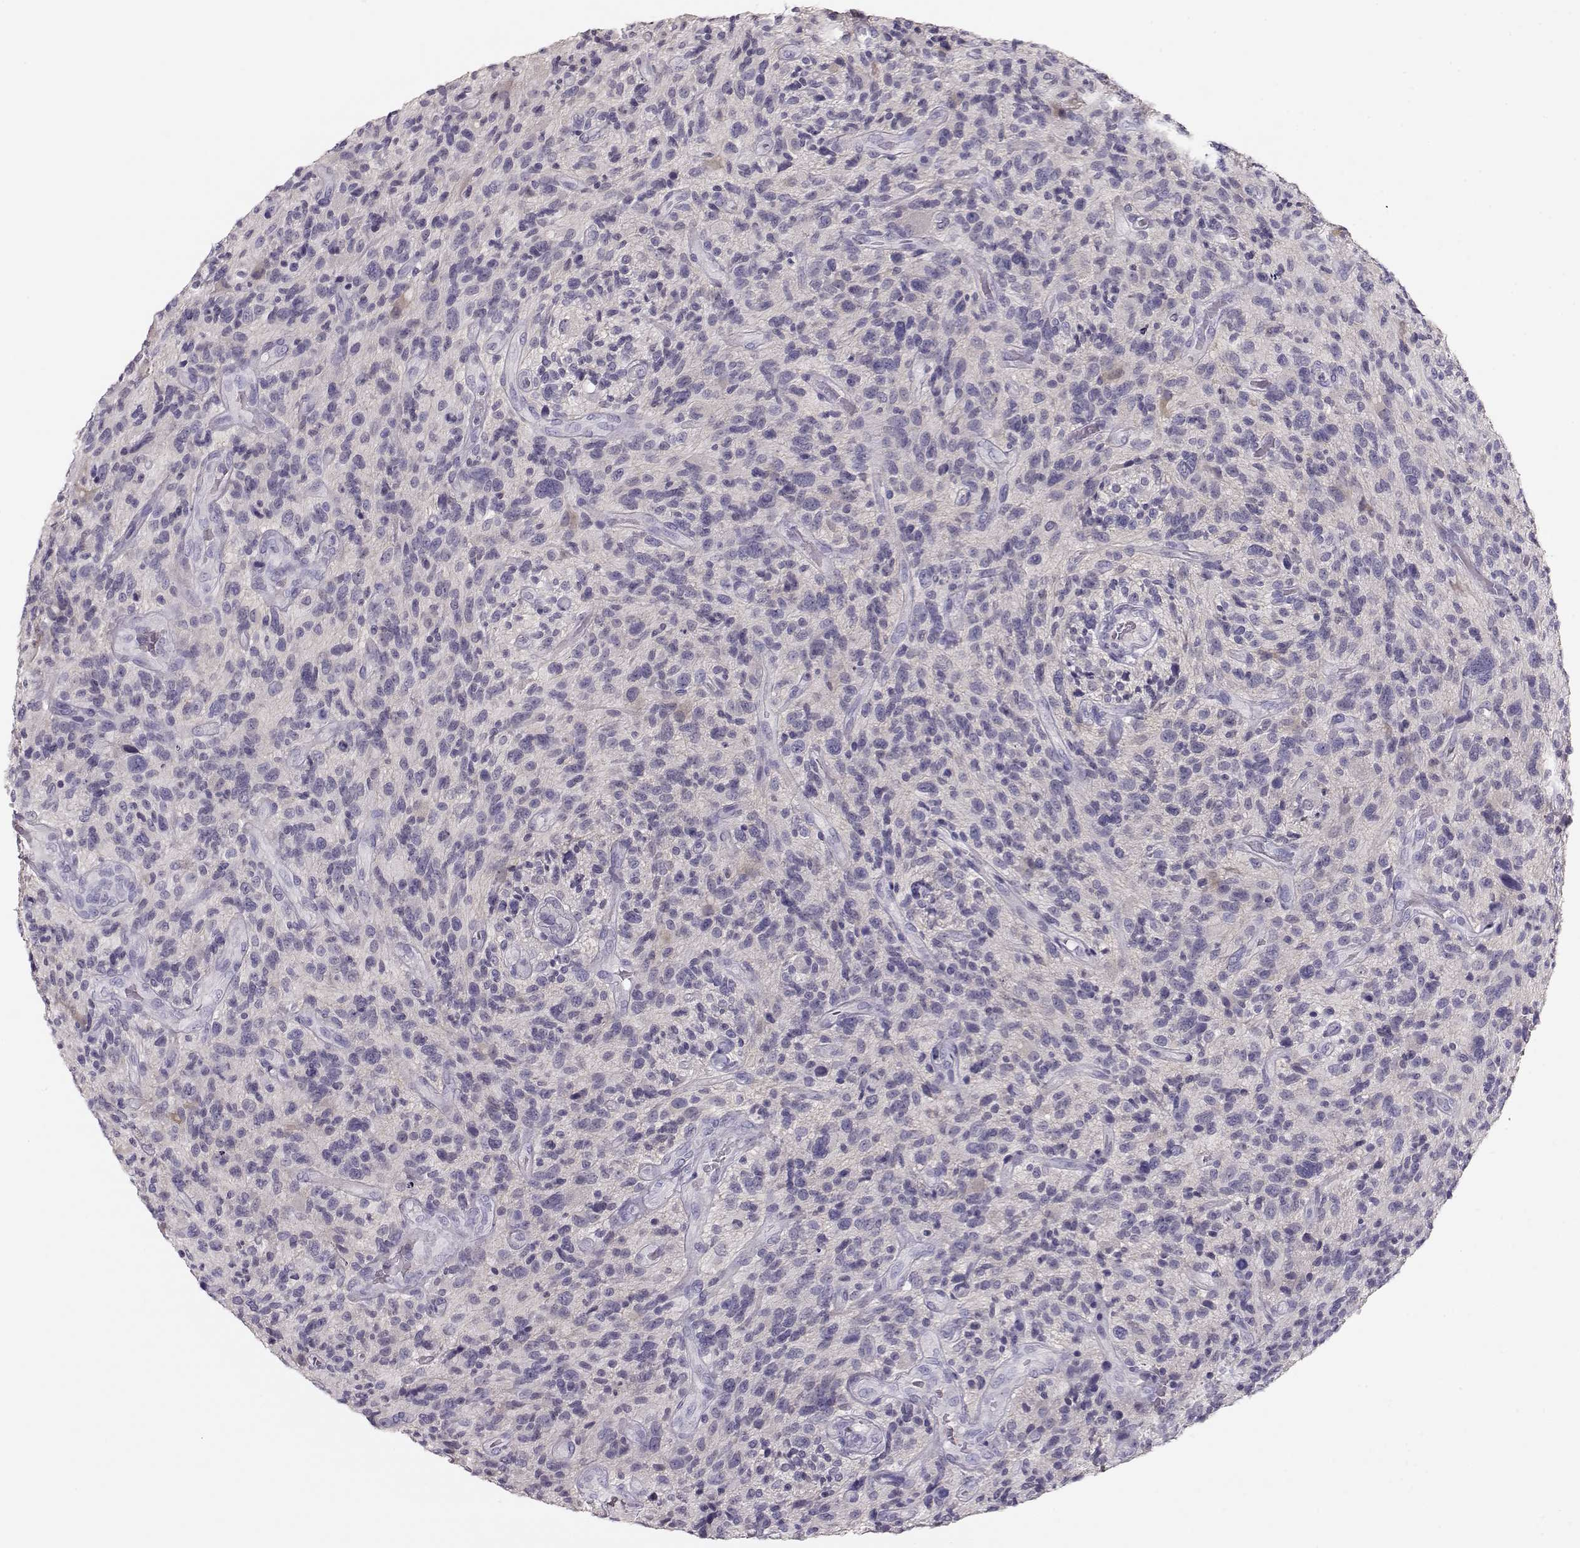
{"staining": {"intensity": "negative", "quantity": "none", "location": "none"}, "tissue": "glioma", "cell_type": "Tumor cells", "image_type": "cancer", "snomed": [{"axis": "morphology", "description": "Glioma, malignant, High grade"}, {"axis": "topography", "description": "Brain"}], "caption": "An image of malignant glioma (high-grade) stained for a protein exhibits no brown staining in tumor cells. (DAB (3,3'-diaminobenzidine) immunohistochemistry (IHC) visualized using brightfield microscopy, high magnification).", "gene": "NDRG4", "patient": {"sex": "male", "age": 47}}